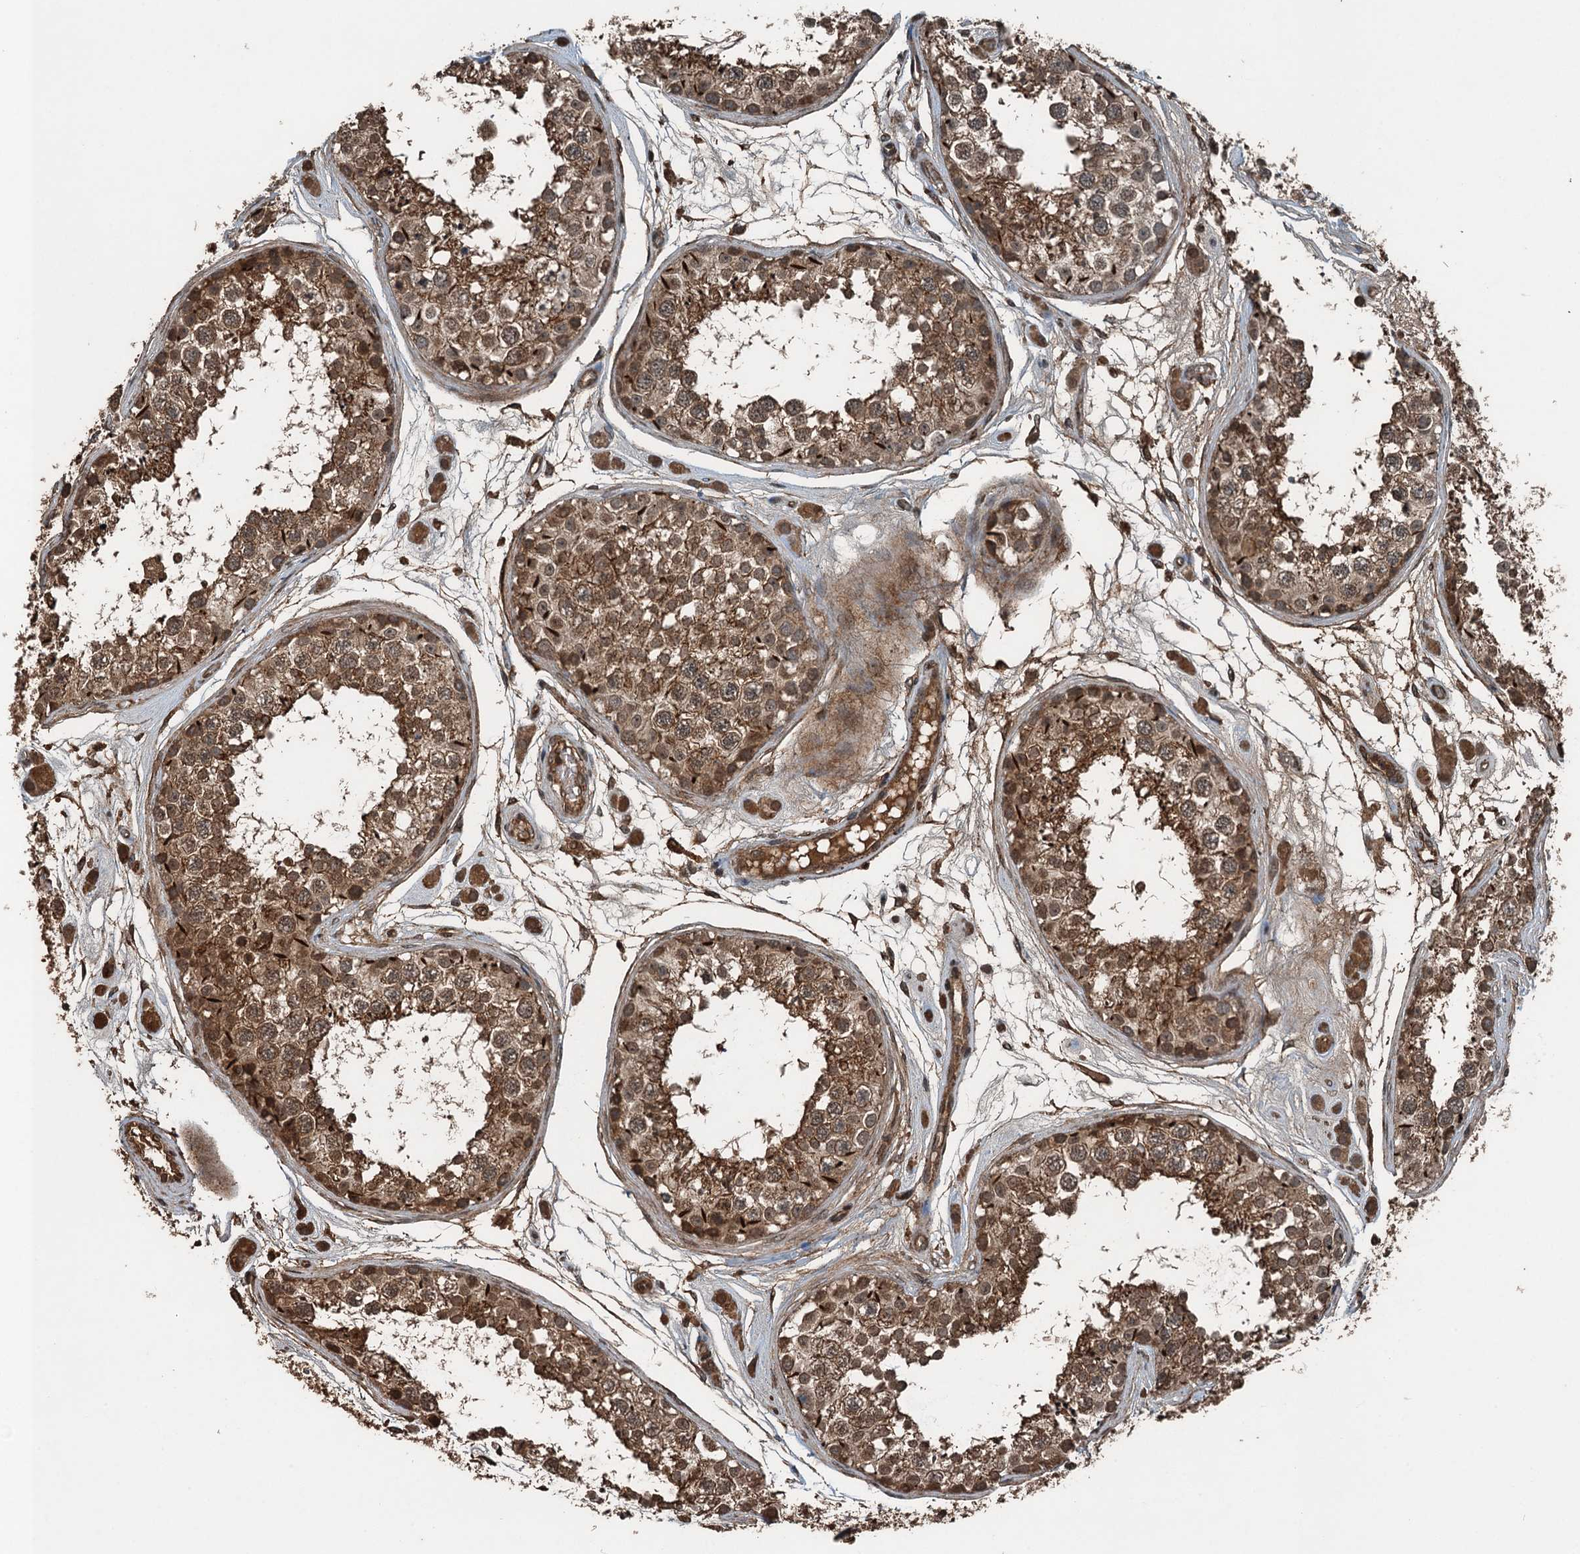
{"staining": {"intensity": "moderate", "quantity": ">75%", "location": "cytoplasmic/membranous,nuclear"}, "tissue": "testis", "cell_type": "Cells in seminiferous ducts", "image_type": "normal", "snomed": [{"axis": "morphology", "description": "Normal tissue, NOS"}, {"axis": "topography", "description": "Testis"}], "caption": "Protein expression analysis of benign testis exhibits moderate cytoplasmic/membranous,nuclear expression in about >75% of cells in seminiferous ducts. (Stains: DAB (3,3'-diaminobenzidine) in brown, nuclei in blue, Microscopy: brightfield microscopy at high magnification).", "gene": "TCTN1", "patient": {"sex": "male", "age": 25}}